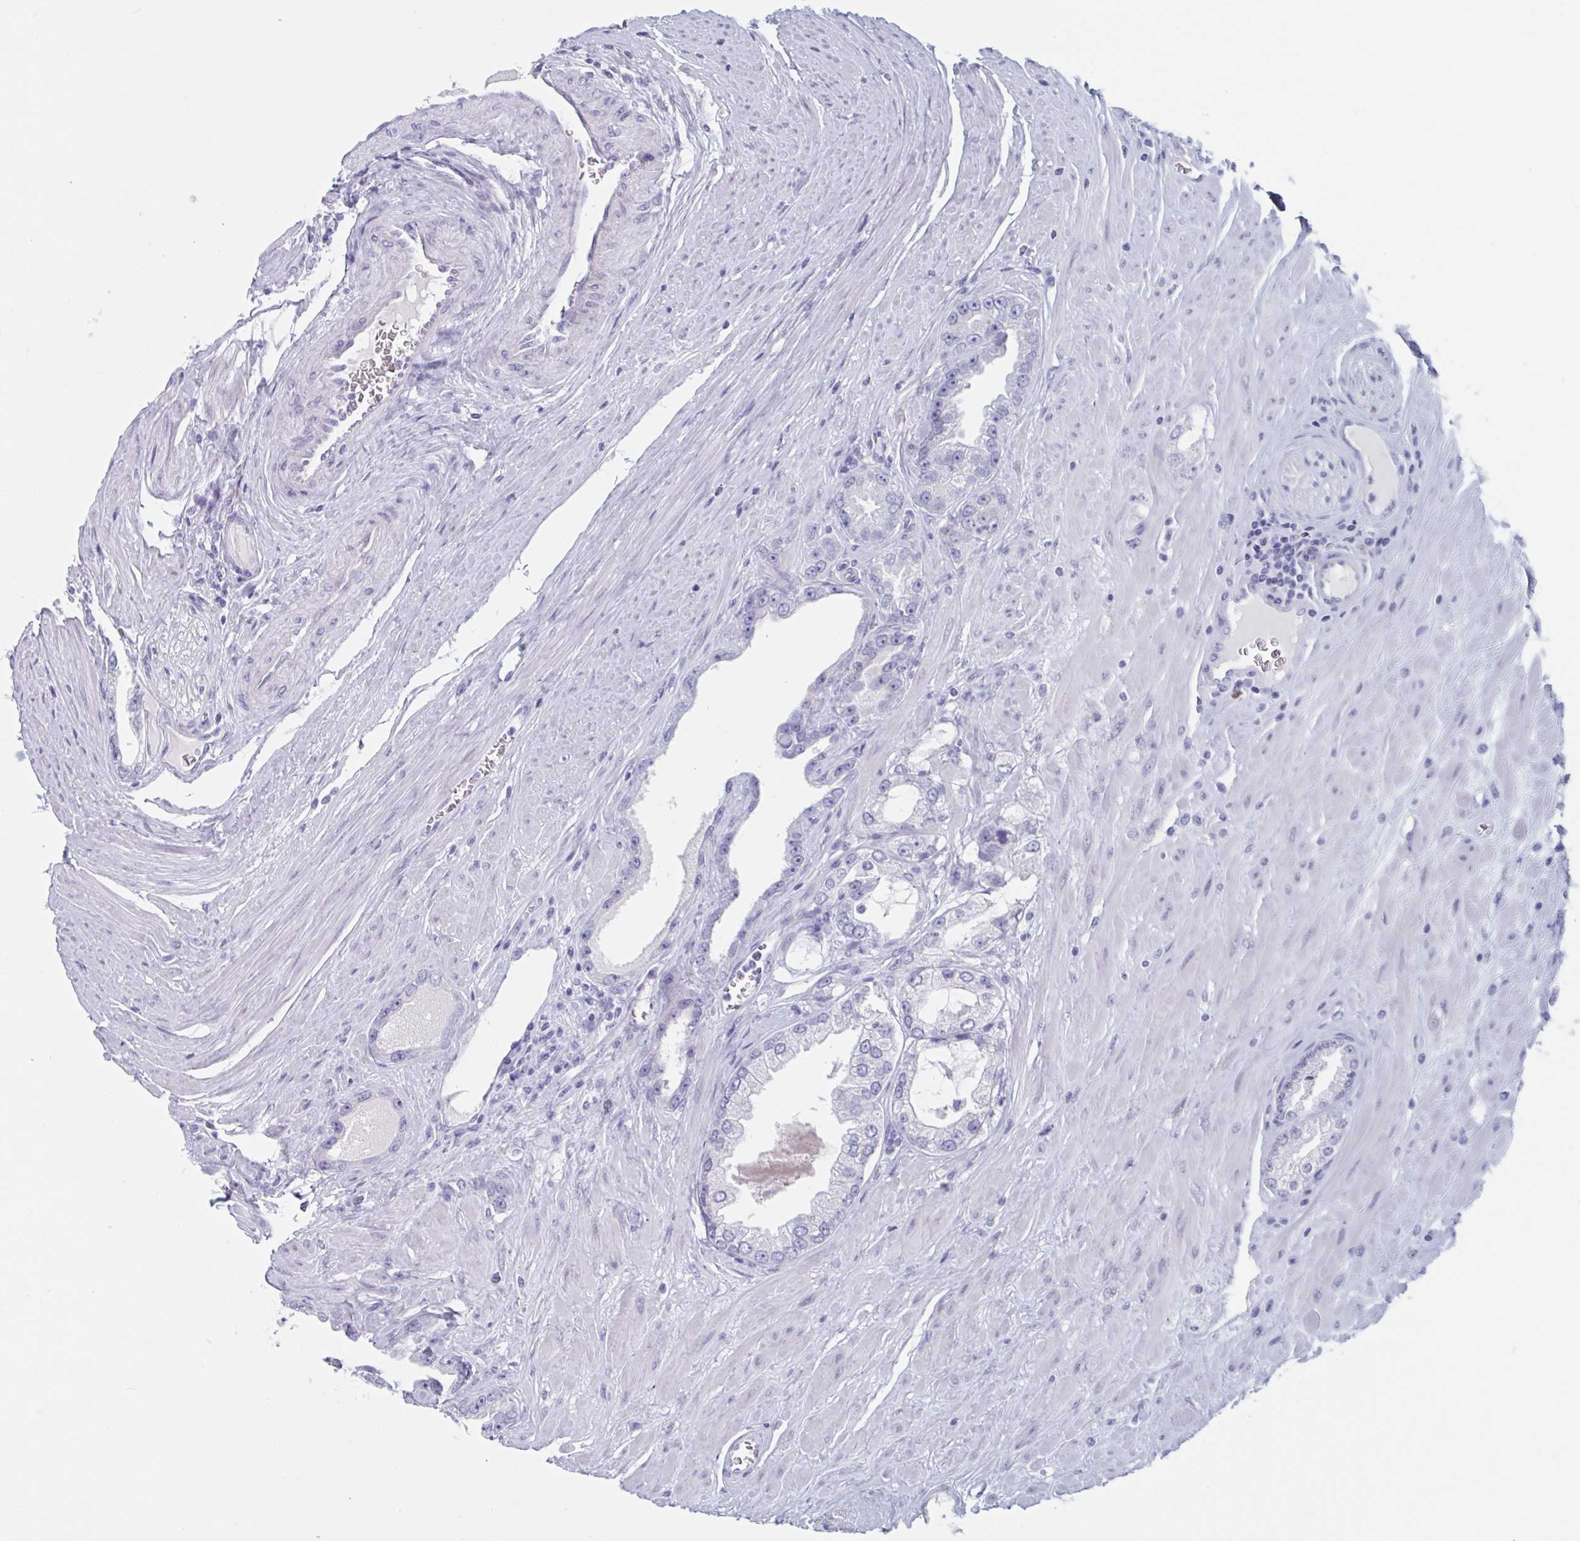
{"staining": {"intensity": "negative", "quantity": "none", "location": "none"}, "tissue": "prostate cancer", "cell_type": "Tumor cells", "image_type": "cancer", "snomed": [{"axis": "morphology", "description": "Adenocarcinoma, High grade"}, {"axis": "topography", "description": "Prostate"}], "caption": "IHC histopathology image of high-grade adenocarcinoma (prostate) stained for a protein (brown), which shows no expression in tumor cells.", "gene": "HSD11B2", "patient": {"sex": "male", "age": 66}}